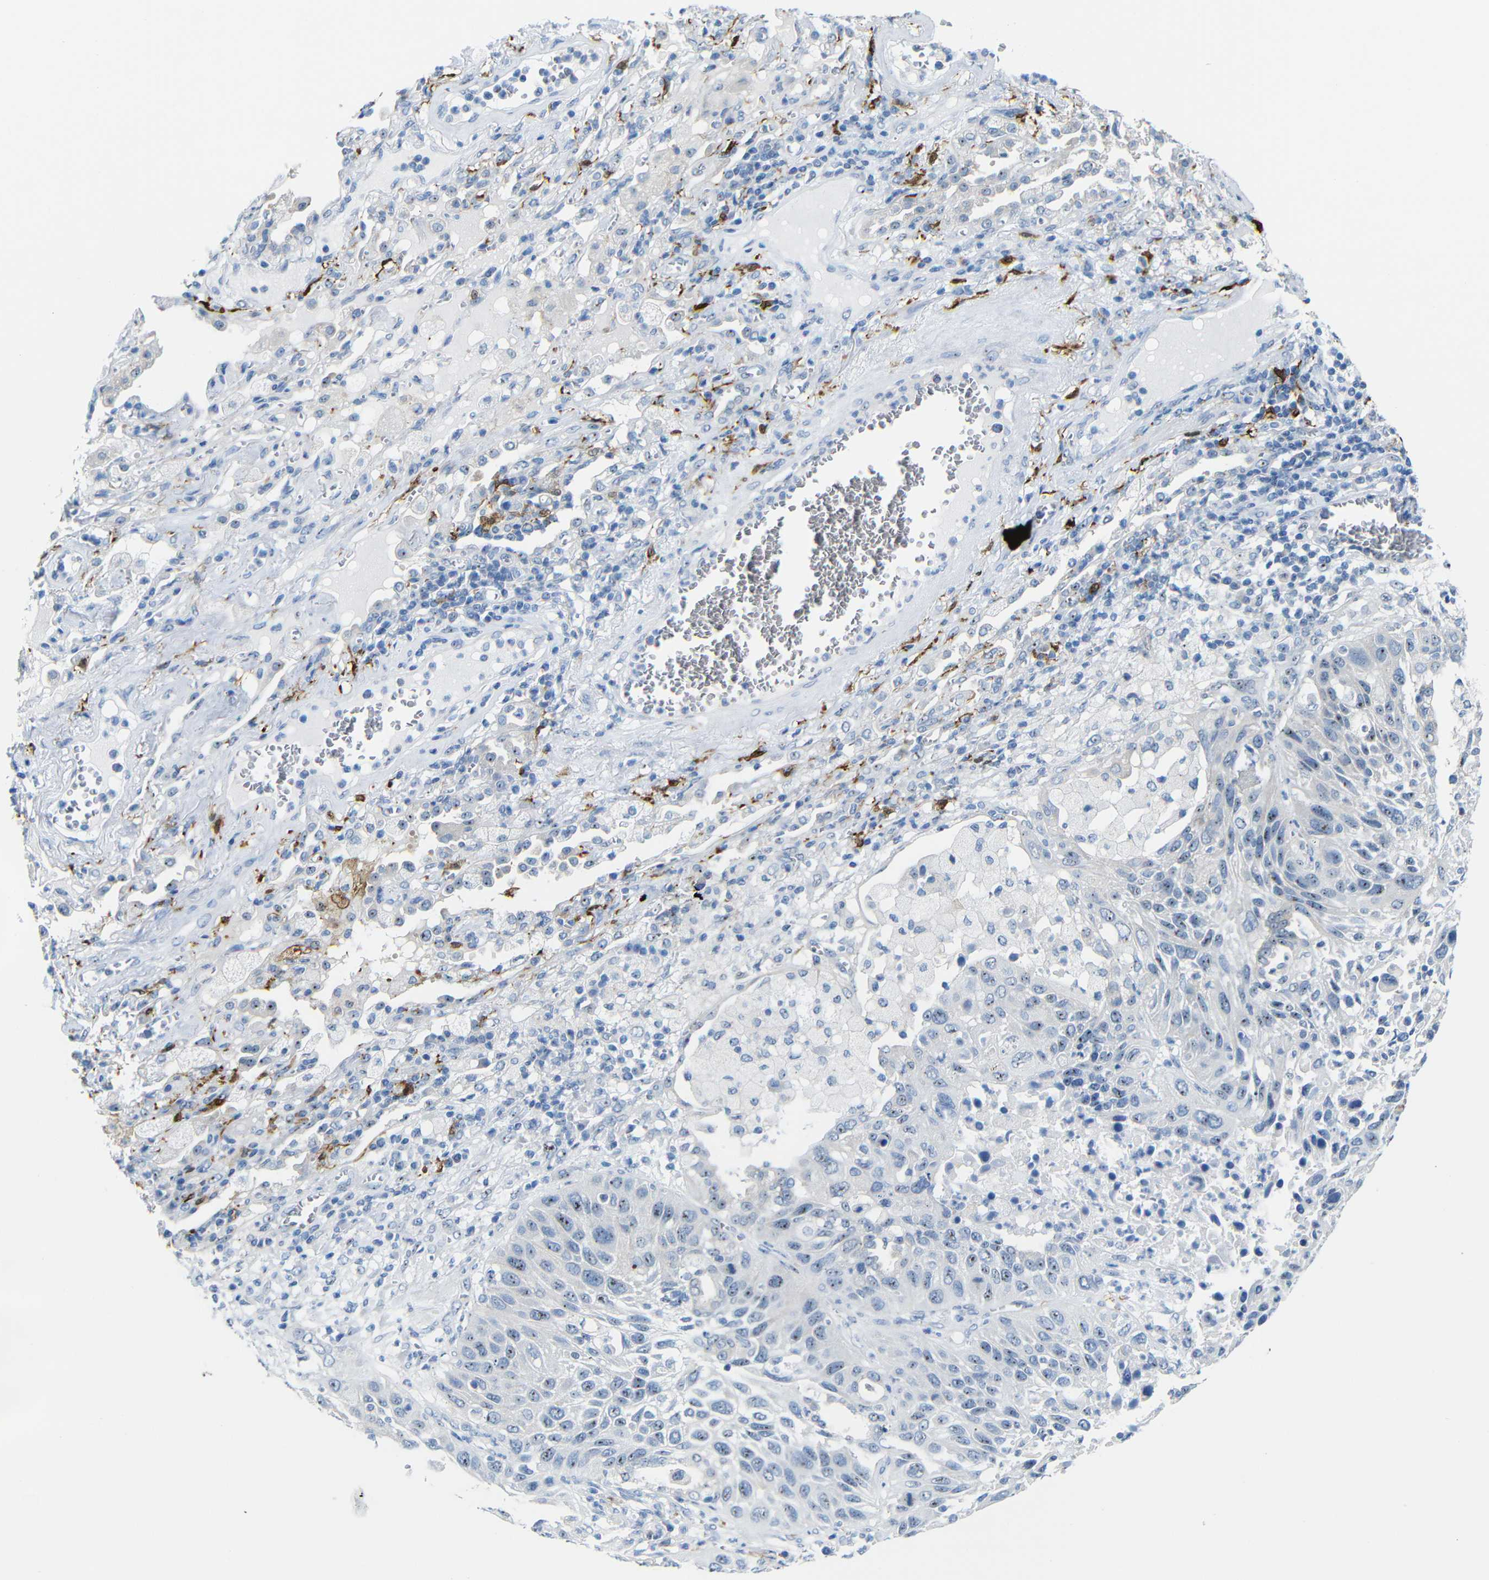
{"staining": {"intensity": "moderate", "quantity": "25%-75%", "location": "nuclear"}, "tissue": "lung cancer", "cell_type": "Tumor cells", "image_type": "cancer", "snomed": [{"axis": "morphology", "description": "Squamous cell carcinoma, NOS"}, {"axis": "topography", "description": "Lung"}], "caption": "Lung cancer tissue reveals moderate nuclear staining in about 25%-75% of tumor cells, visualized by immunohistochemistry.", "gene": "C1orf210", "patient": {"sex": "female", "age": 76}}